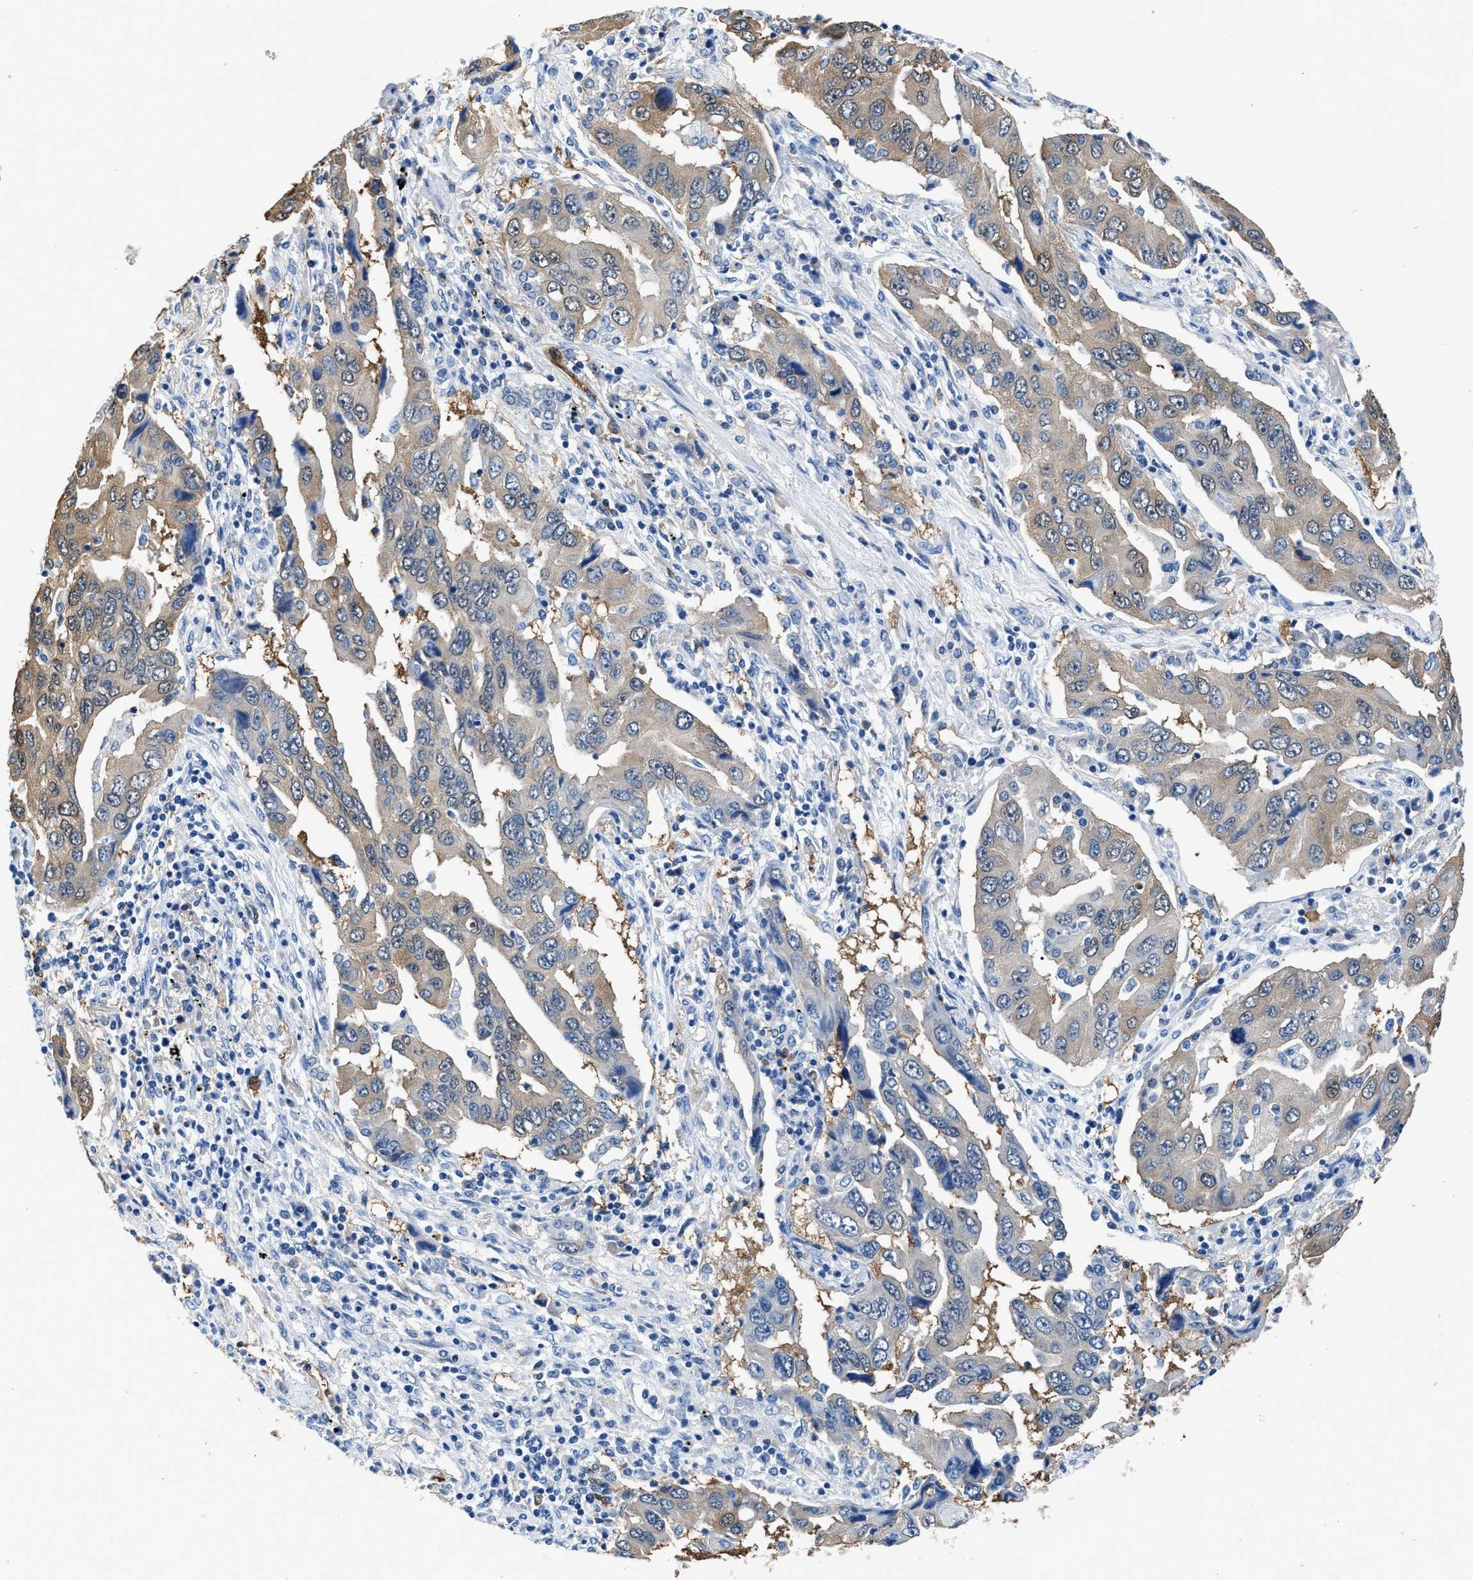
{"staining": {"intensity": "weak", "quantity": ">75%", "location": "cytoplasmic/membranous"}, "tissue": "lung cancer", "cell_type": "Tumor cells", "image_type": "cancer", "snomed": [{"axis": "morphology", "description": "Adenocarcinoma, NOS"}, {"axis": "topography", "description": "Lung"}], "caption": "Human lung adenocarcinoma stained with a brown dye exhibits weak cytoplasmic/membranous positive staining in about >75% of tumor cells.", "gene": "FADS6", "patient": {"sex": "female", "age": 65}}